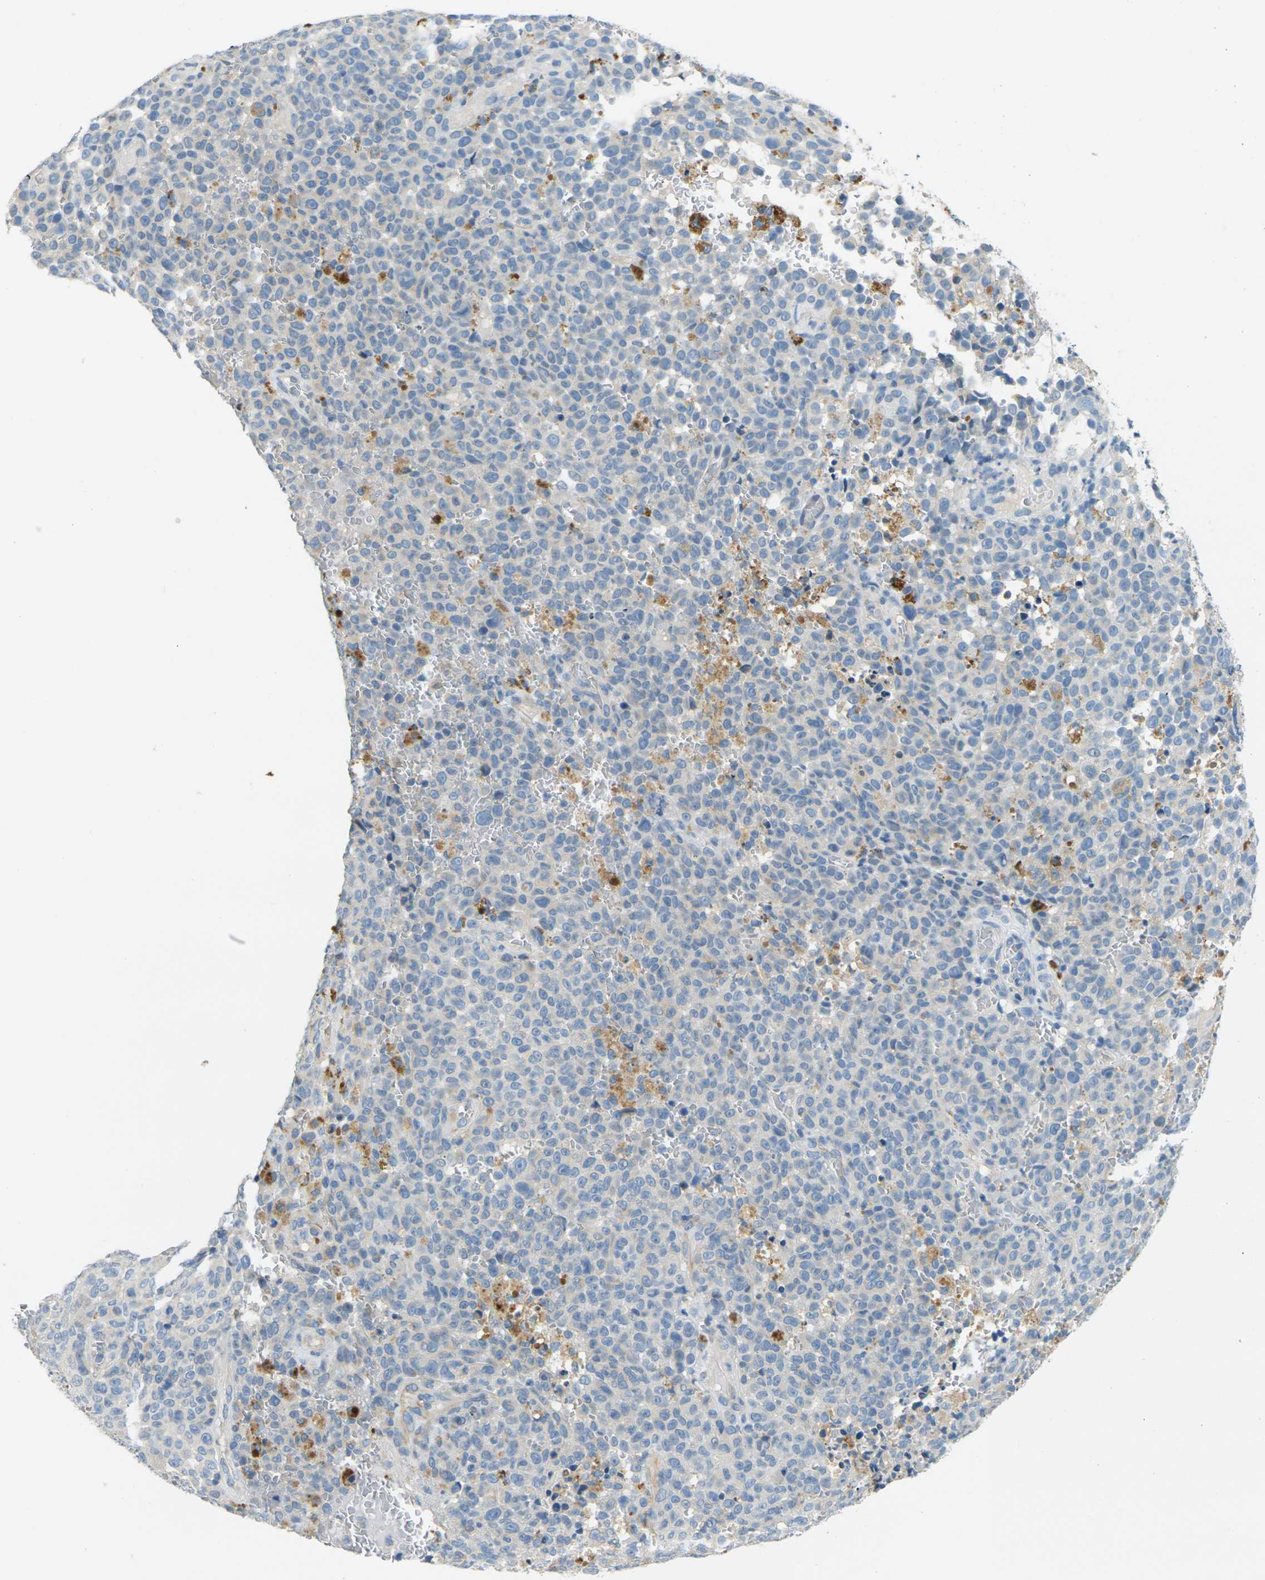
{"staining": {"intensity": "negative", "quantity": "none", "location": "none"}, "tissue": "melanoma", "cell_type": "Tumor cells", "image_type": "cancer", "snomed": [{"axis": "morphology", "description": "Malignant melanoma, NOS"}, {"axis": "topography", "description": "Skin"}], "caption": "There is no significant staining in tumor cells of malignant melanoma.", "gene": "CYP2C8", "patient": {"sex": "female", "age": 82}}